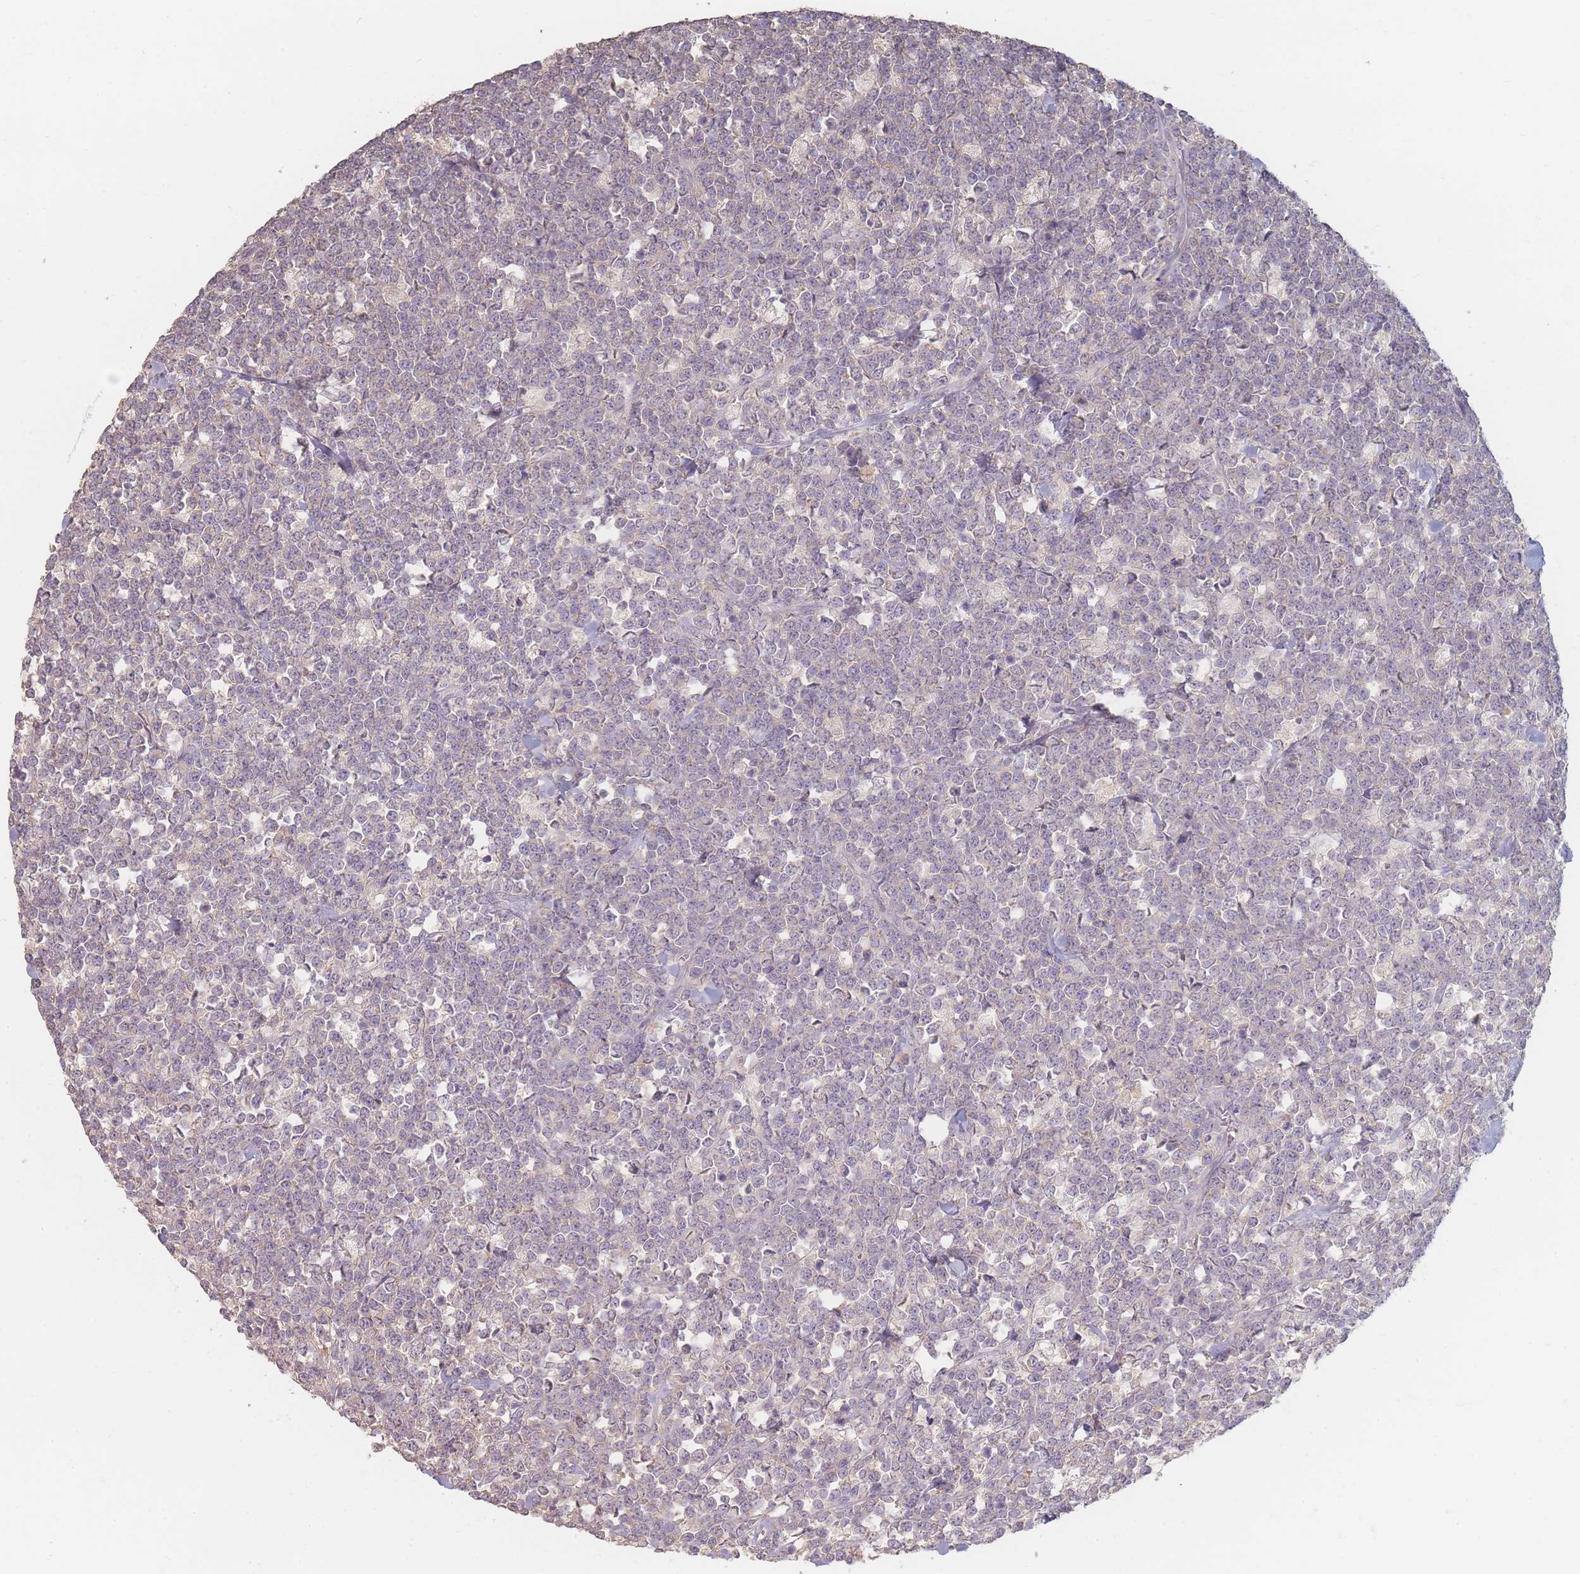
{"staining": {"intensity": "negative", "quantity": "none", "location": "none"}, "tissue": "lymphoma", "cell_type": "Tumor cells", "image_type": "cancer", "snomed": [{"axis": "morphology", "description": "Malignant lymphoma, non-Hodgkin's type, High grade"}, {"axis": "topography", "description": "Small intestine"}], "caption": "IHC histopathology image of lymphoma stained for a protein (brown), which shows no expression in tumor cells.", "gene": "RFTN1", "patient": {"sex": "male", "age": 8}}